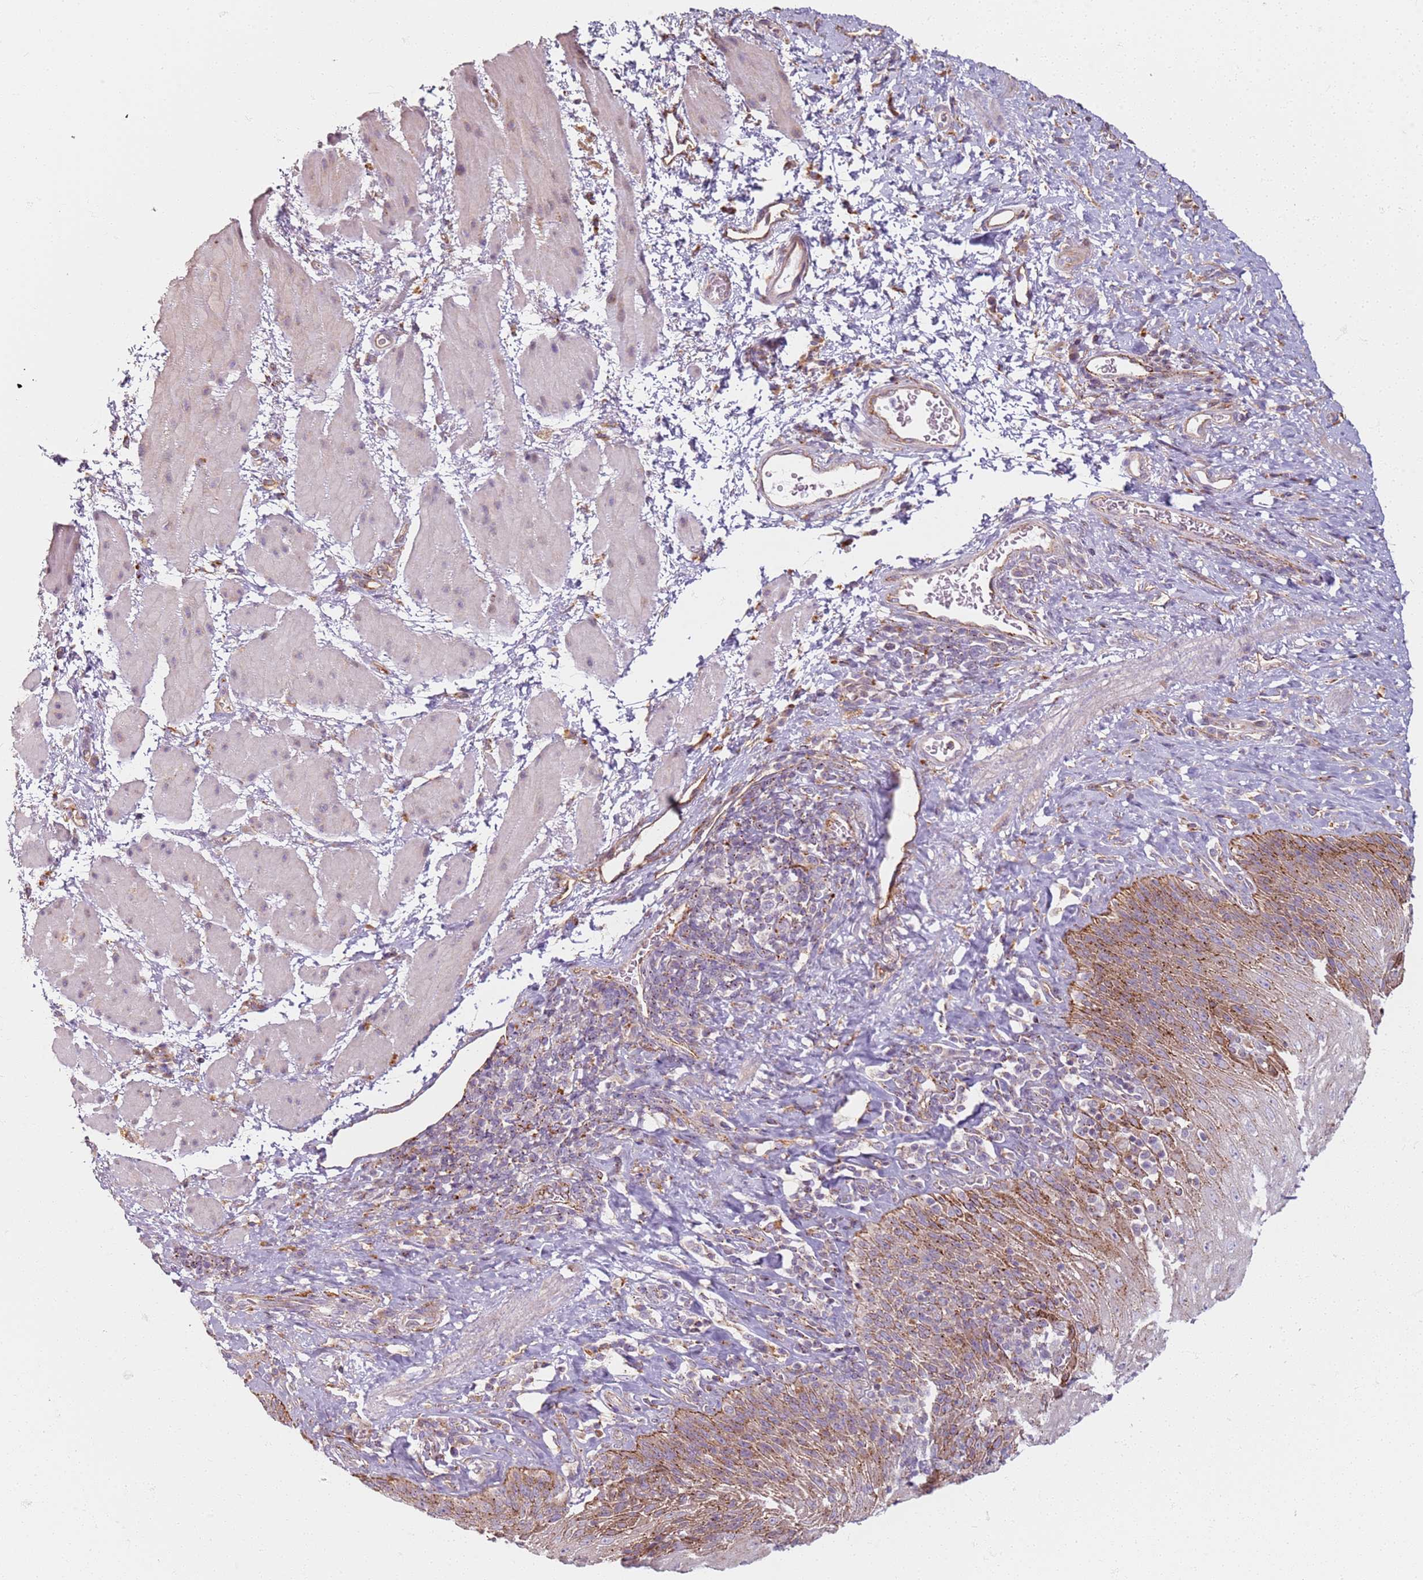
{"staining": {"intensity": "moderate", "quantity": ">75%", "location": "cytoplasmic/membranous"}, "tissue": "esophagus", "cell_type": "Squamous epithelial cells", "image_type": "normal", "snomed": [{"axis": "morphology", "description": "Normal tissue, NOS"}, {"axis": "topography", "description": "Esophagus"}], "caption": "Esophagus stained for a protein shows moderate cytoplasmic/membranous positivity in squamous epithelial cells. The staining was performed using DAB to visualize the protein expression in brown, while the nuclei were stained in blue with hematoxylin (Magnification: 20x).", "gene": "PROKR2", "patient": {"sex": "female", "age": 61}}